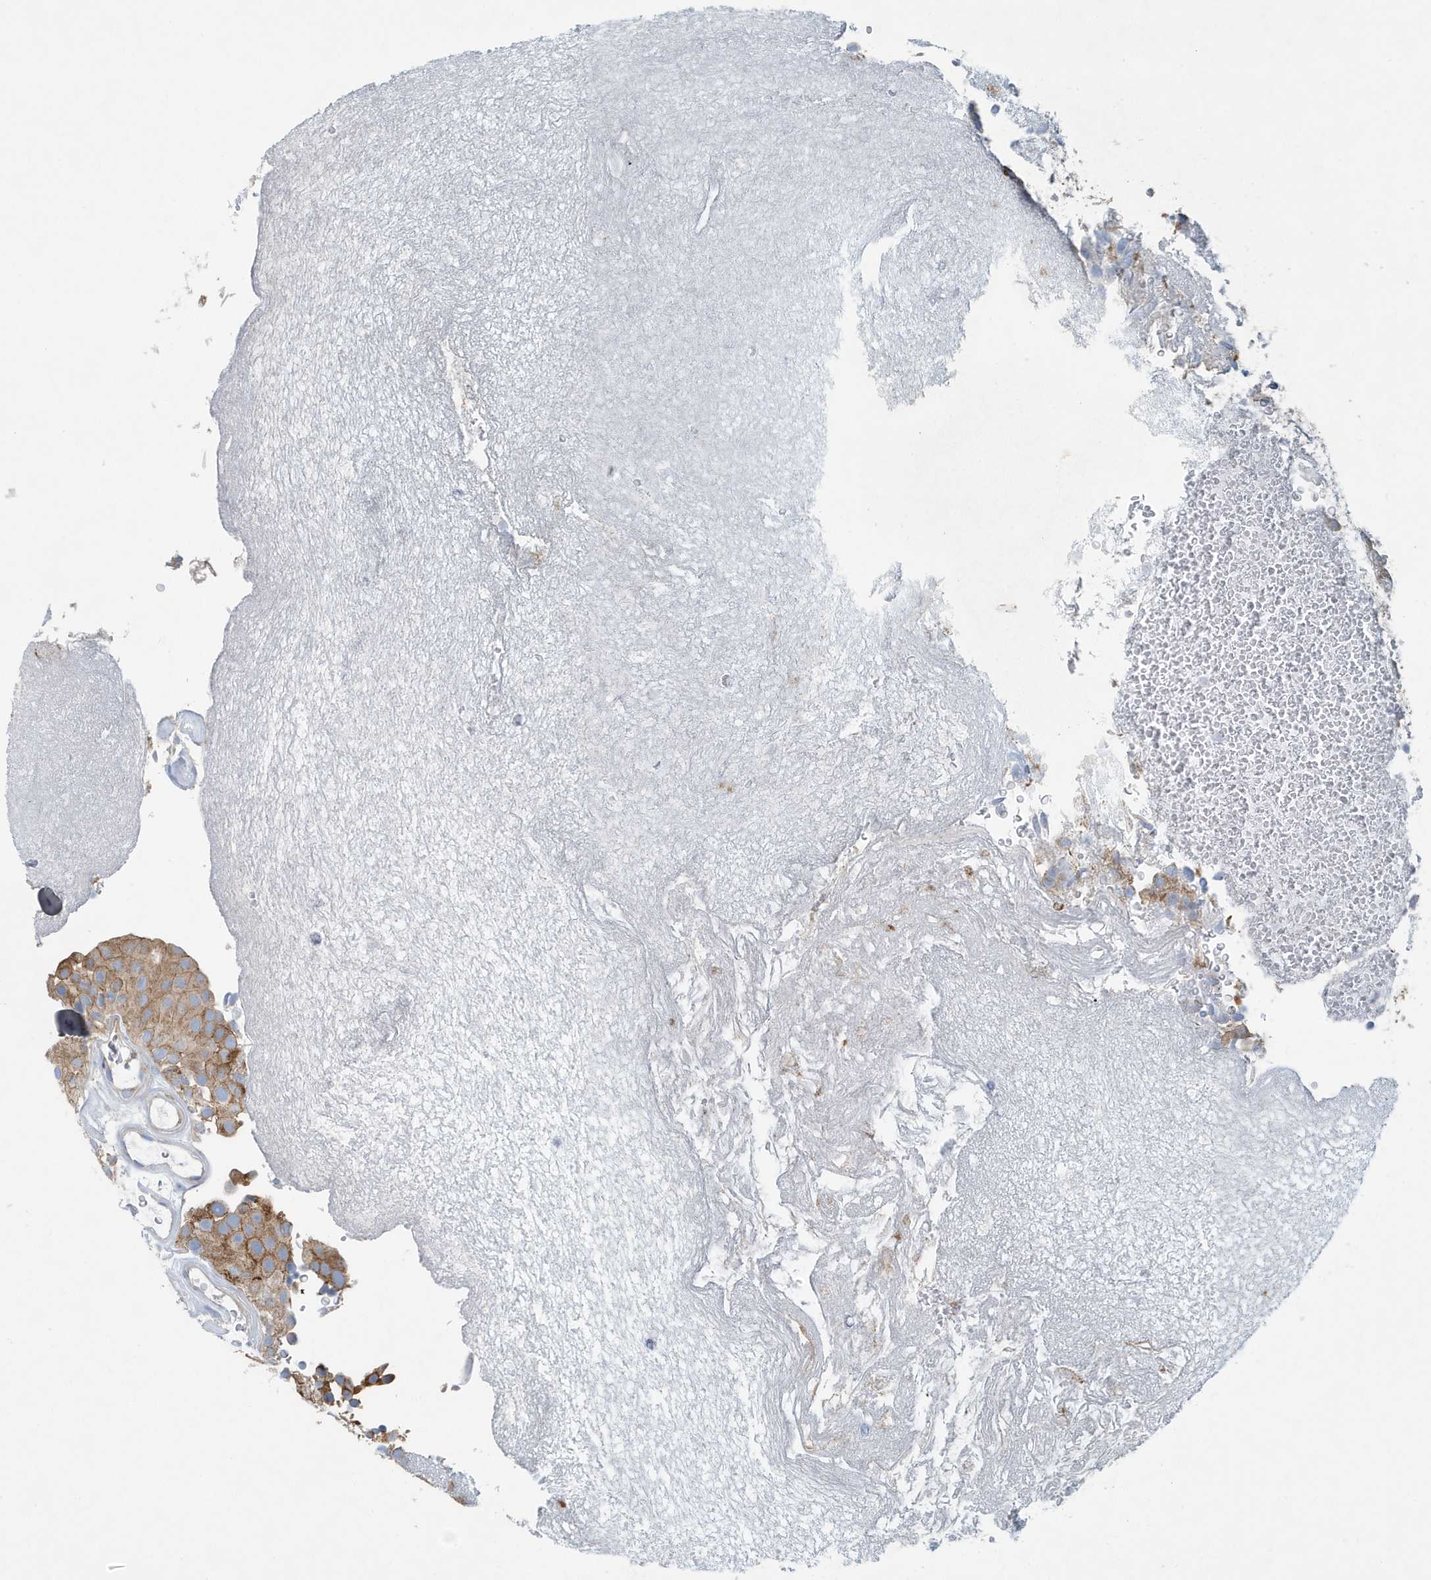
{"staining": {"intensity": "moderate", "quantity": ">75%", "location": "cytoplasmic/membranous"}, "tissue": "urothelial cancer", "cell_type": "Tumor cells", "image_type": "cancer", "snomed": [{"axis": "morphology", "description": "Urothelial carcinoma, Low grade"}, {"axis": "topography", "description": "Urinary bladder"}], "caption": "Urothelial cancer tissue demonstrates moderate cytoplasmic/membranous positivity in approximately >75% of tumor cells, visualized by immunohistochemistry.", "gene": "PPM1M", "patient": {"sex": "male", "age": 78}}